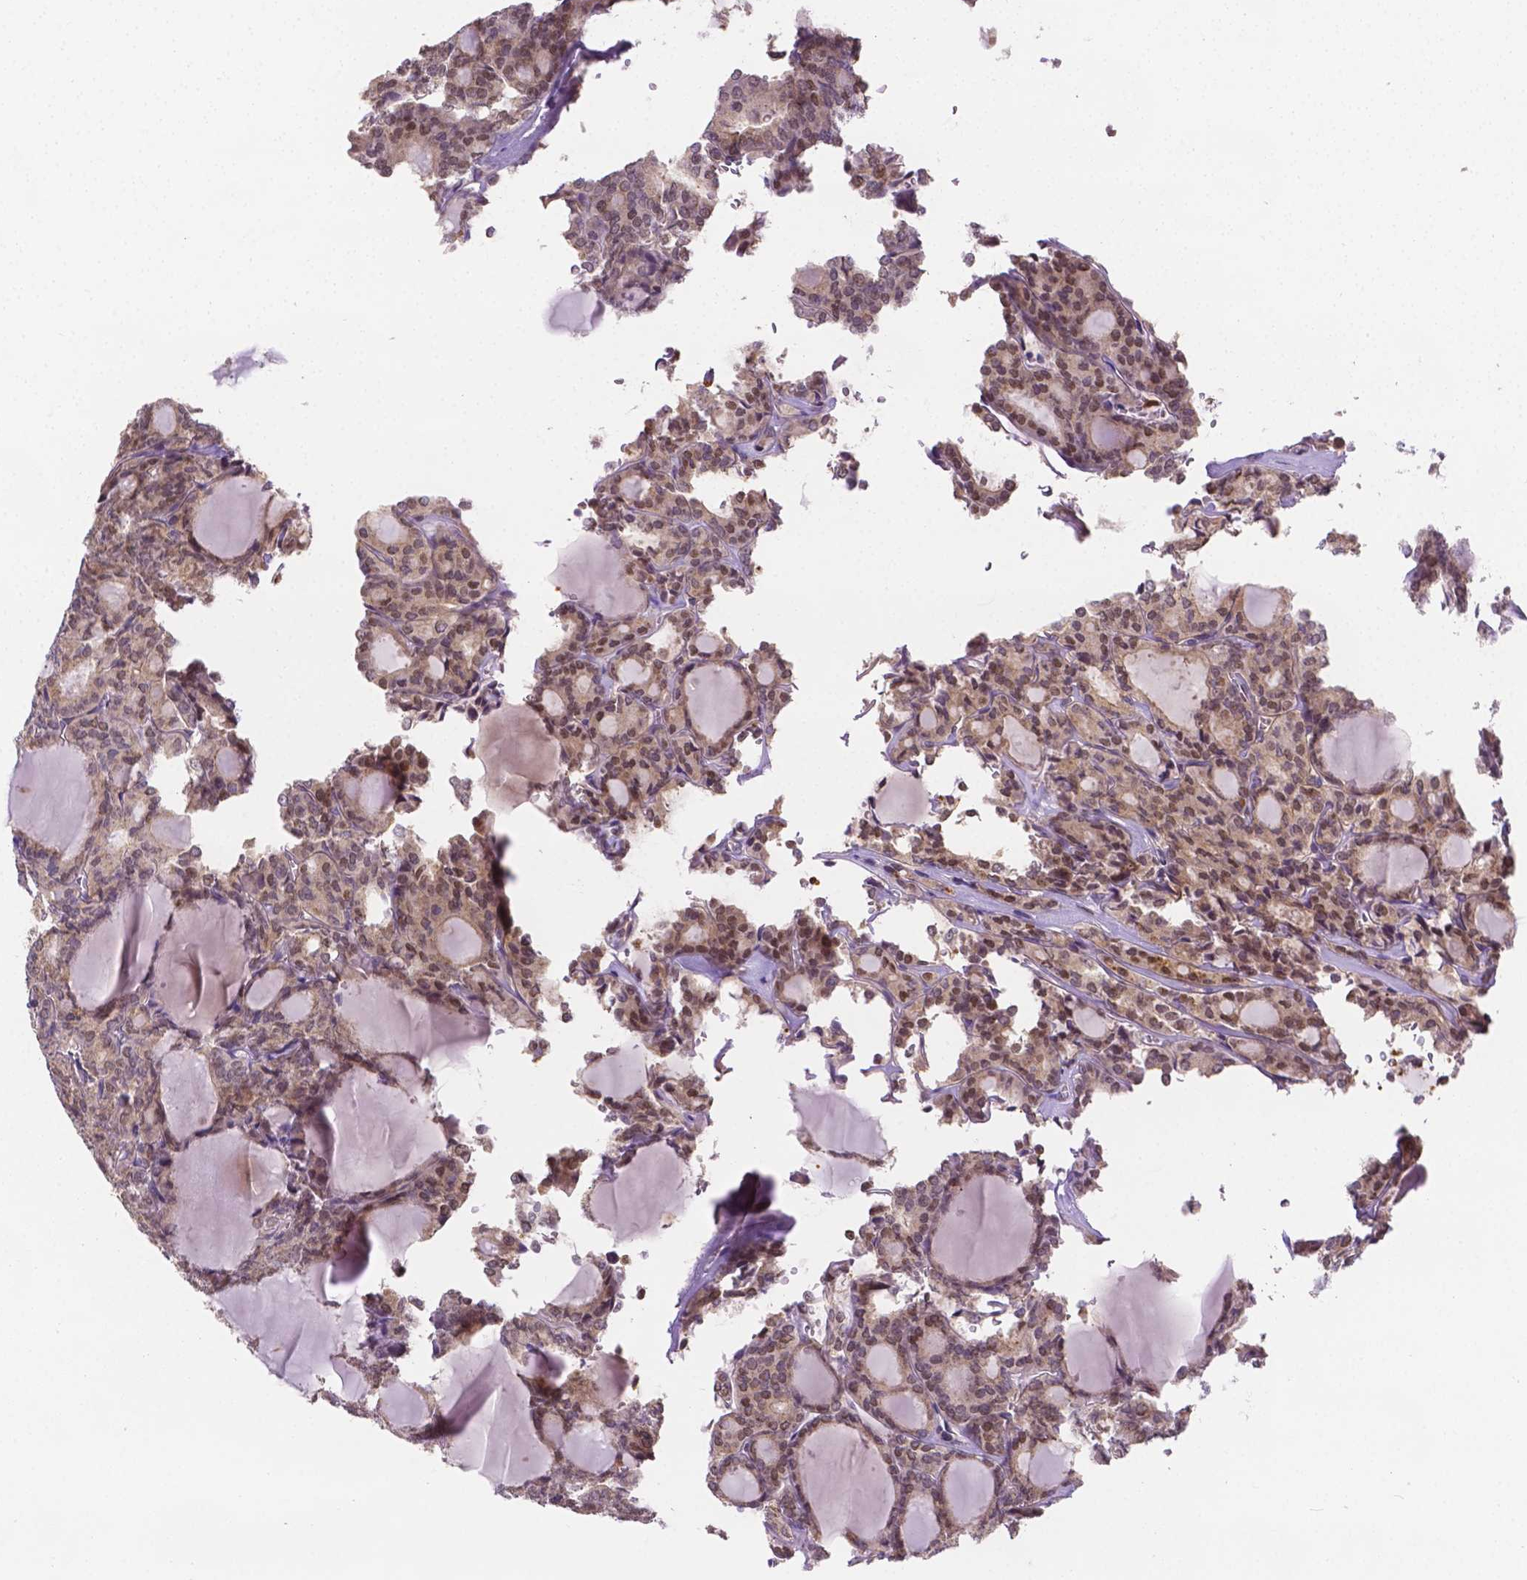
{"staining": {"intensity": "negative", "quantity": "none", "location": "none"}, "tissue": "thyroid cancer", "cell_type": "Tumor cells", "image_type": "cancer", "snomed": [{"axis": "morphology", "description": "Follicular adenoma carcinoma, NOS"}, {"axis": "topography", "description": "Thyroid gland"}], "caption": "DAB immunohistochemical staining of human thyroid cancer demonstrates no significant positivity in tumor cells.", "gene": "ZNRD2", "patient": {"sex": "male", "age": 74}}